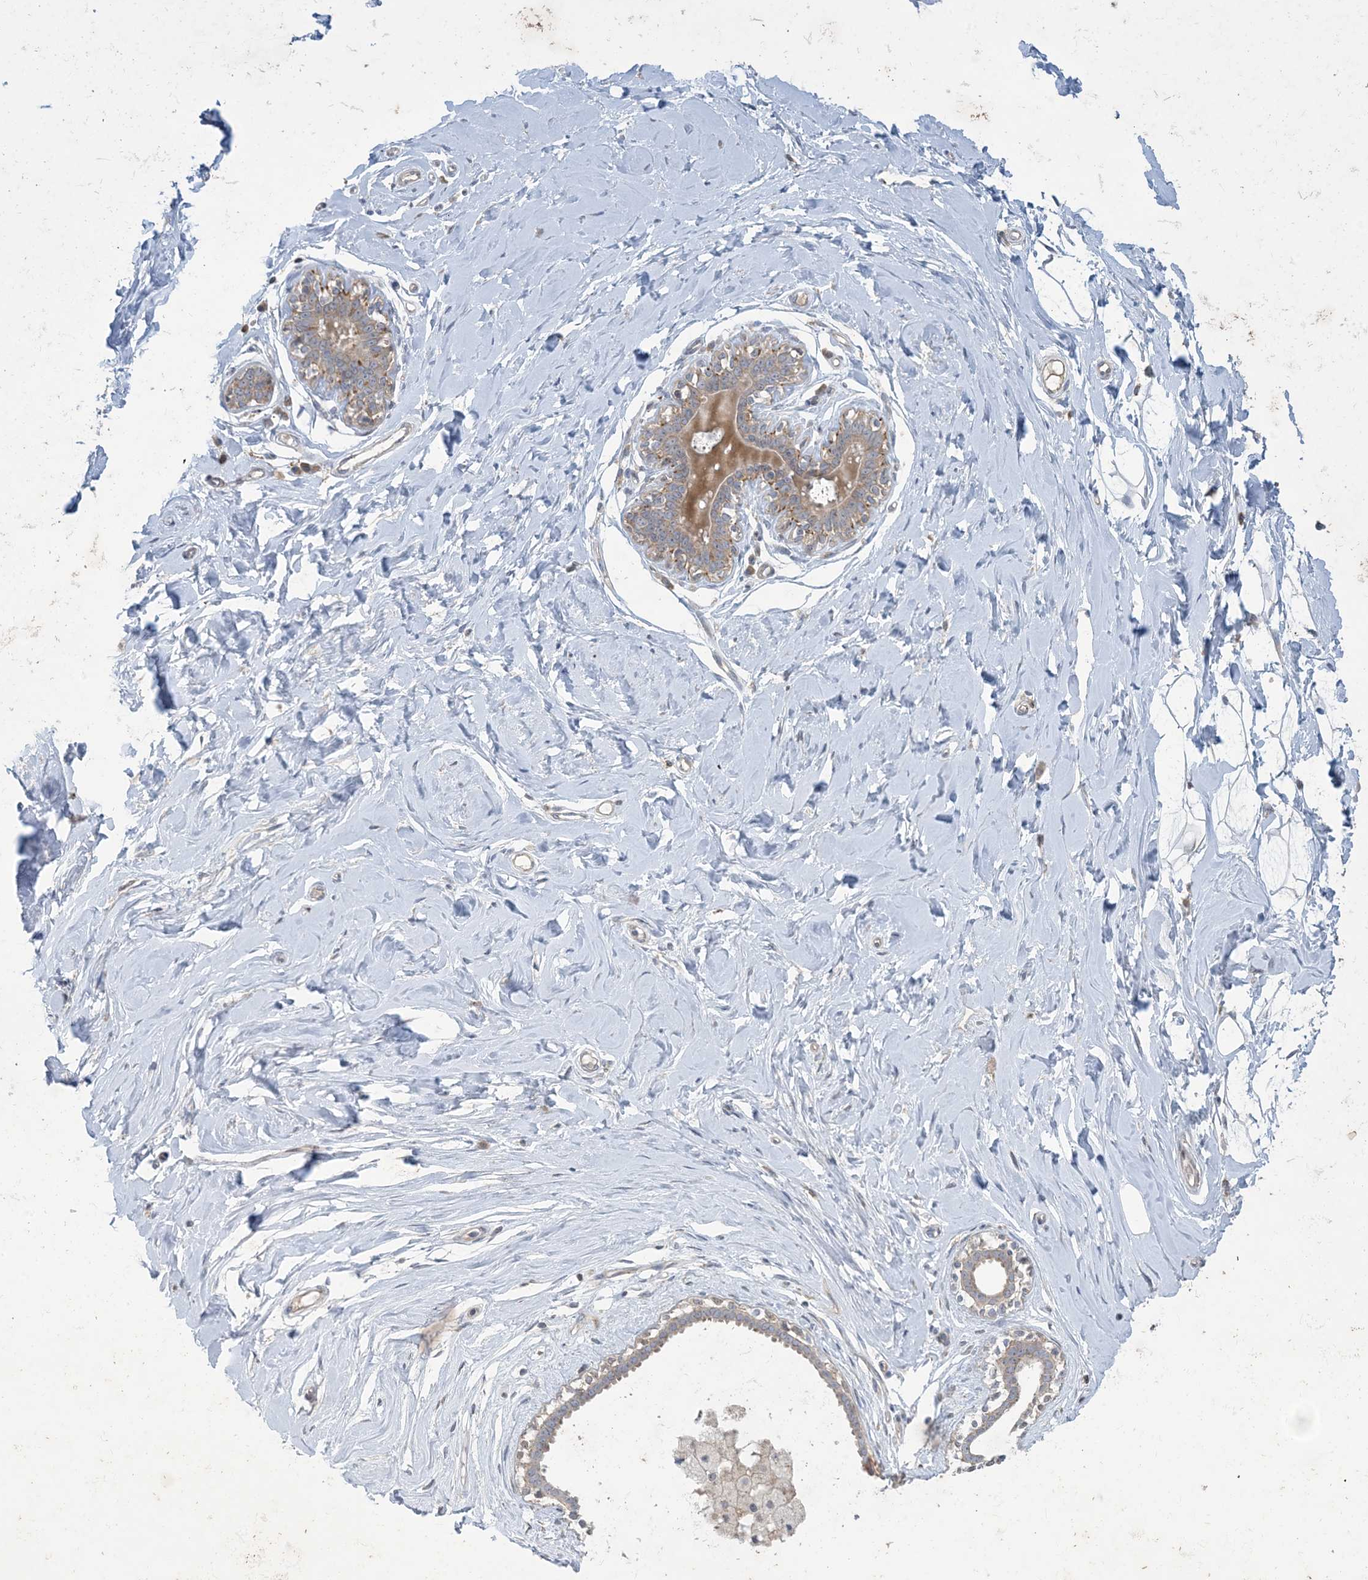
{"staining": {"intensity": "negative", "quantity": "none", "location": "none"}, "tissue": "breast", "cell_type": "Adipocytes", "image_type": "normal", "snomed": [{"axis": "morphology", "description": "Normal tissue, NOS"}, {"axis": "morphology", "description": "Adenoma, NOS"}, {"axis": "topography", "description": "Breast"}], "caption": "Human breast stained for a protein using immunohistochemistry (IHC) shows no positivity in adipocytes.", "gene": "MRPS18A", "patient": {"sex": "female", "age": 23}}